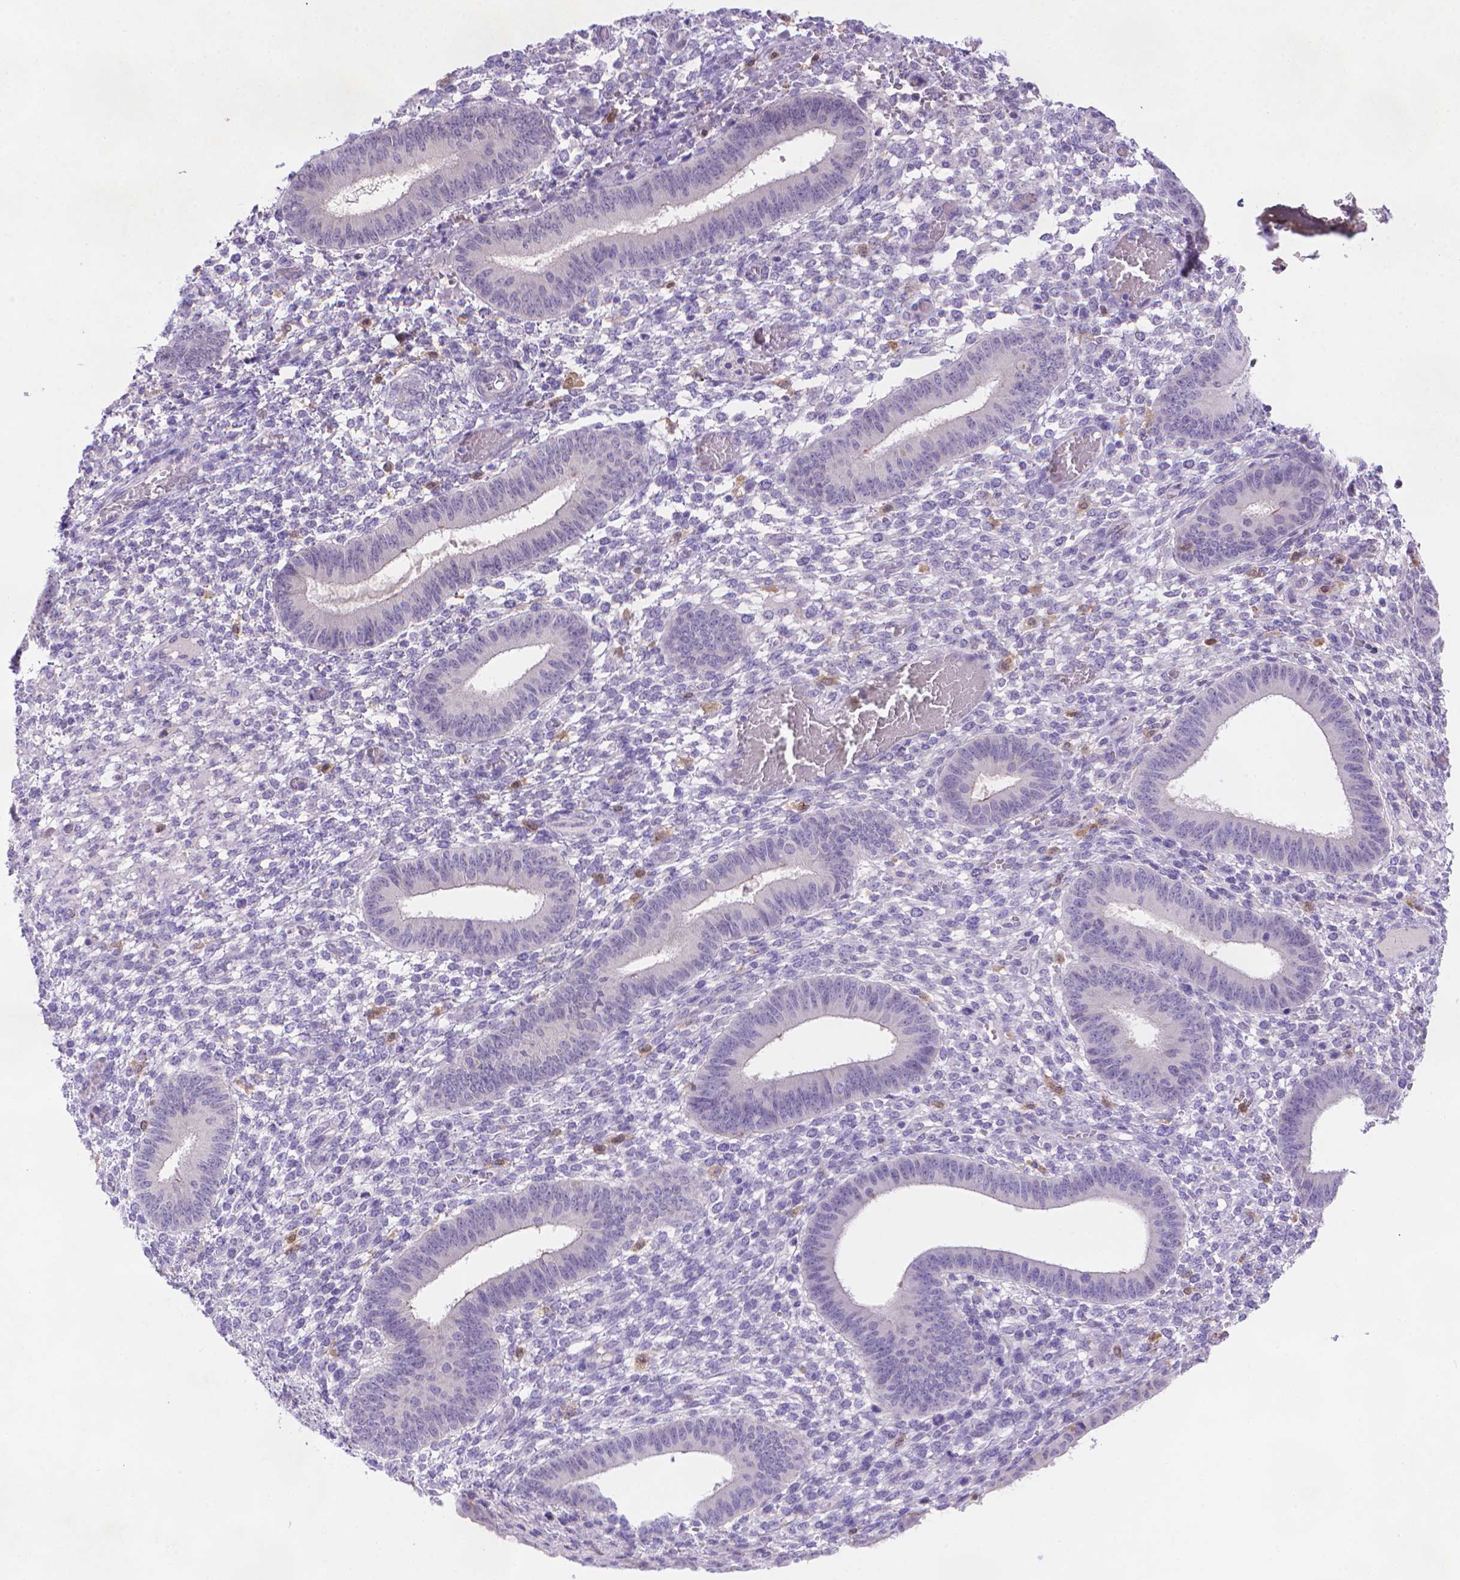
{"staining": {"intensity": "negative", "quantity": "none", "location": "none"}, "tissue": "endometrium", "cell_type": "Cells in endometrial stroma", "image_type": "normal", "snomed": [{"axis": "morphology", "description": "Normal tissue, NOS"}, {"axis": "topography", "description": "Endometrium"}], "caption": "Photomicrograph shows no protein expression in cells in endometrial stroma of unremarkable endometrium. The staining was performed using DAB (3,3'-diaminobenzidine) to visualize the protein expression in brown, while the nuclei were stained in blue with hematoxylin (Magnification: 20x).", "gene": "FGD2", "patient": {"sex": "female", "age": 42}}